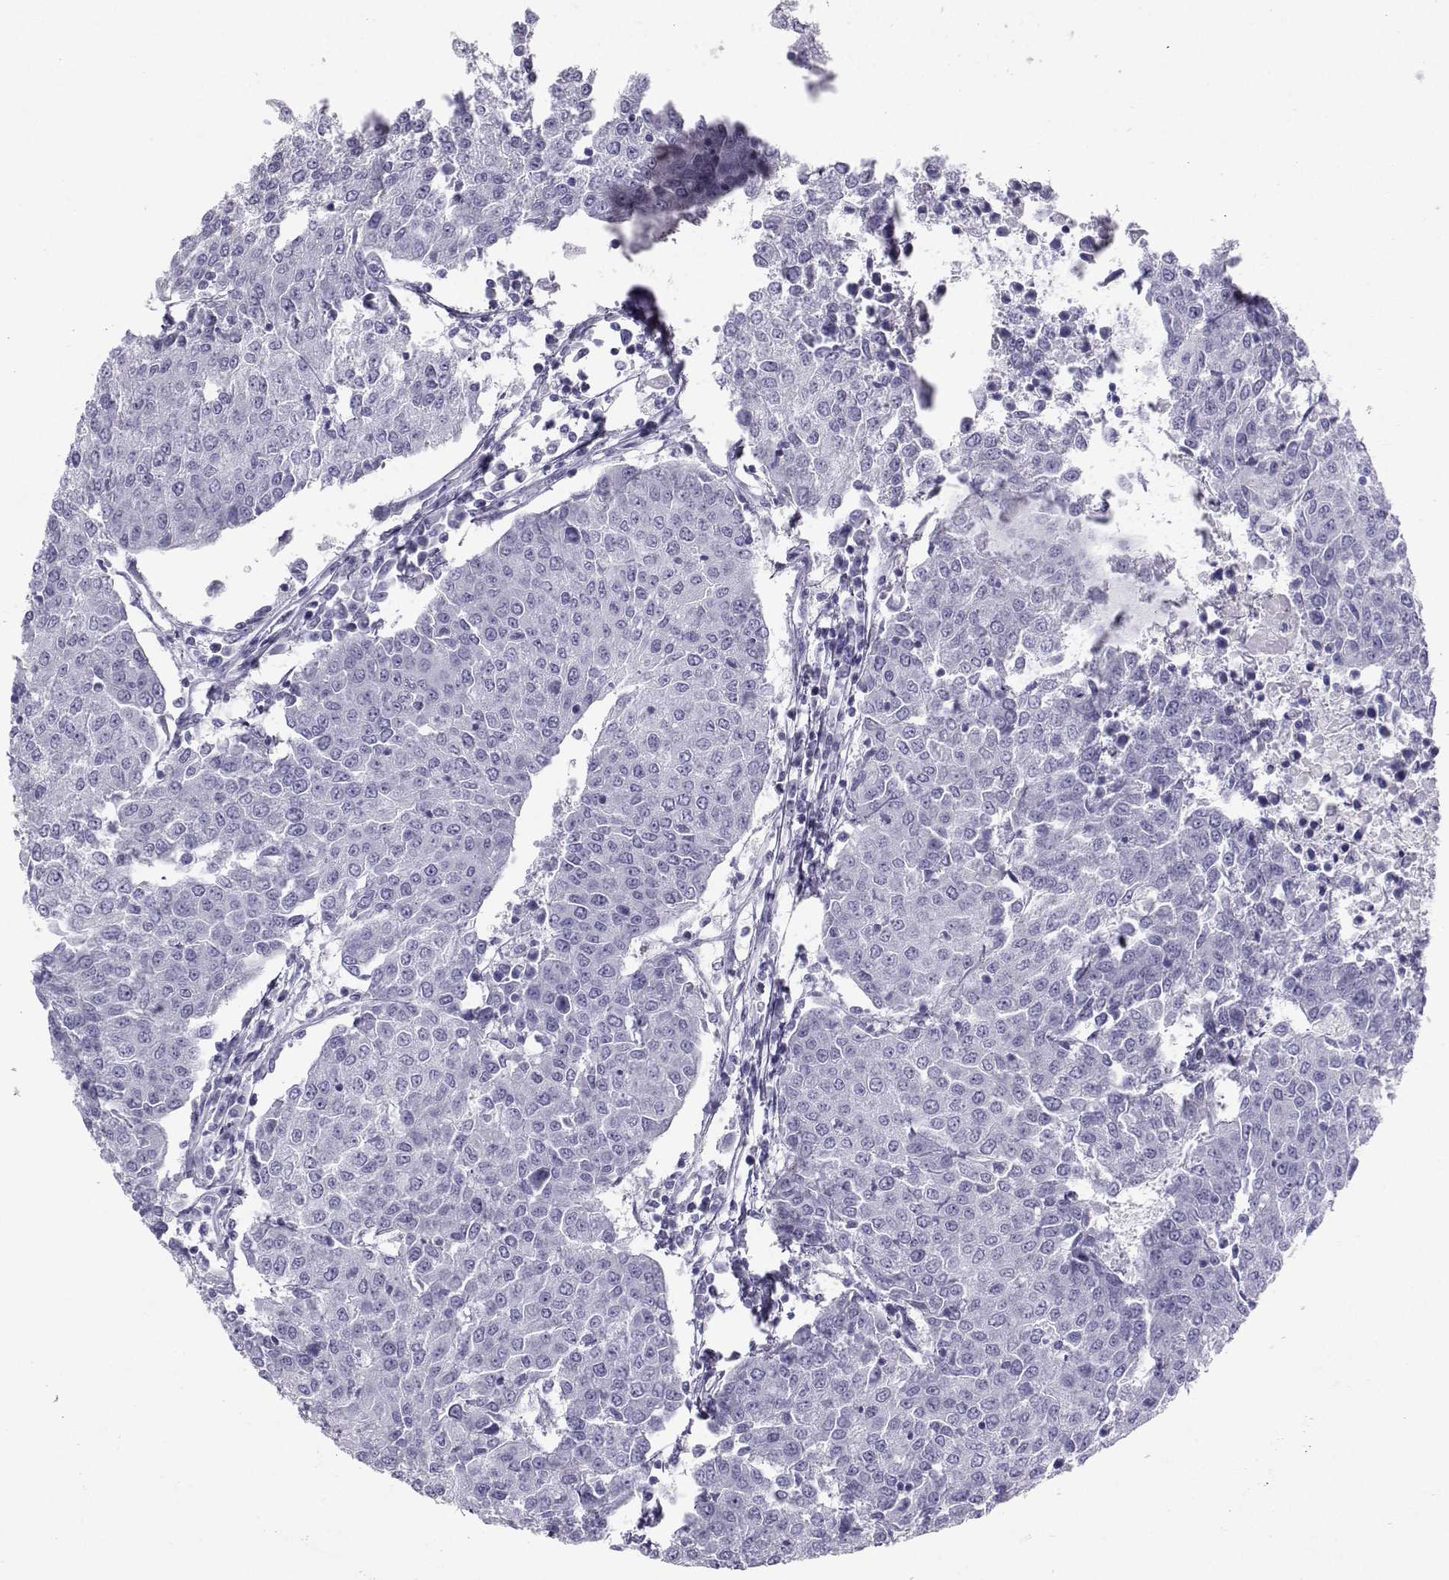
{"staining": {"intensity": "negative", "quantity": "none", "location": "none"}, "tissue": "urothelial cancer", "cell_type": "Tumor cells", "image_type": "cancer", "snomed": [{"axis": "morphology", "description": "Urothelial carcinoma, High grade"}, {"axis": "topography", "description": "Urinary bladder"}], "caption": "The IHC photomicrograph has no significant staining in tumor cells of urothelial carcinoma (high-grade) tissue.", "gene": "SST", "patient": {"sex": "female", "age": 85}}